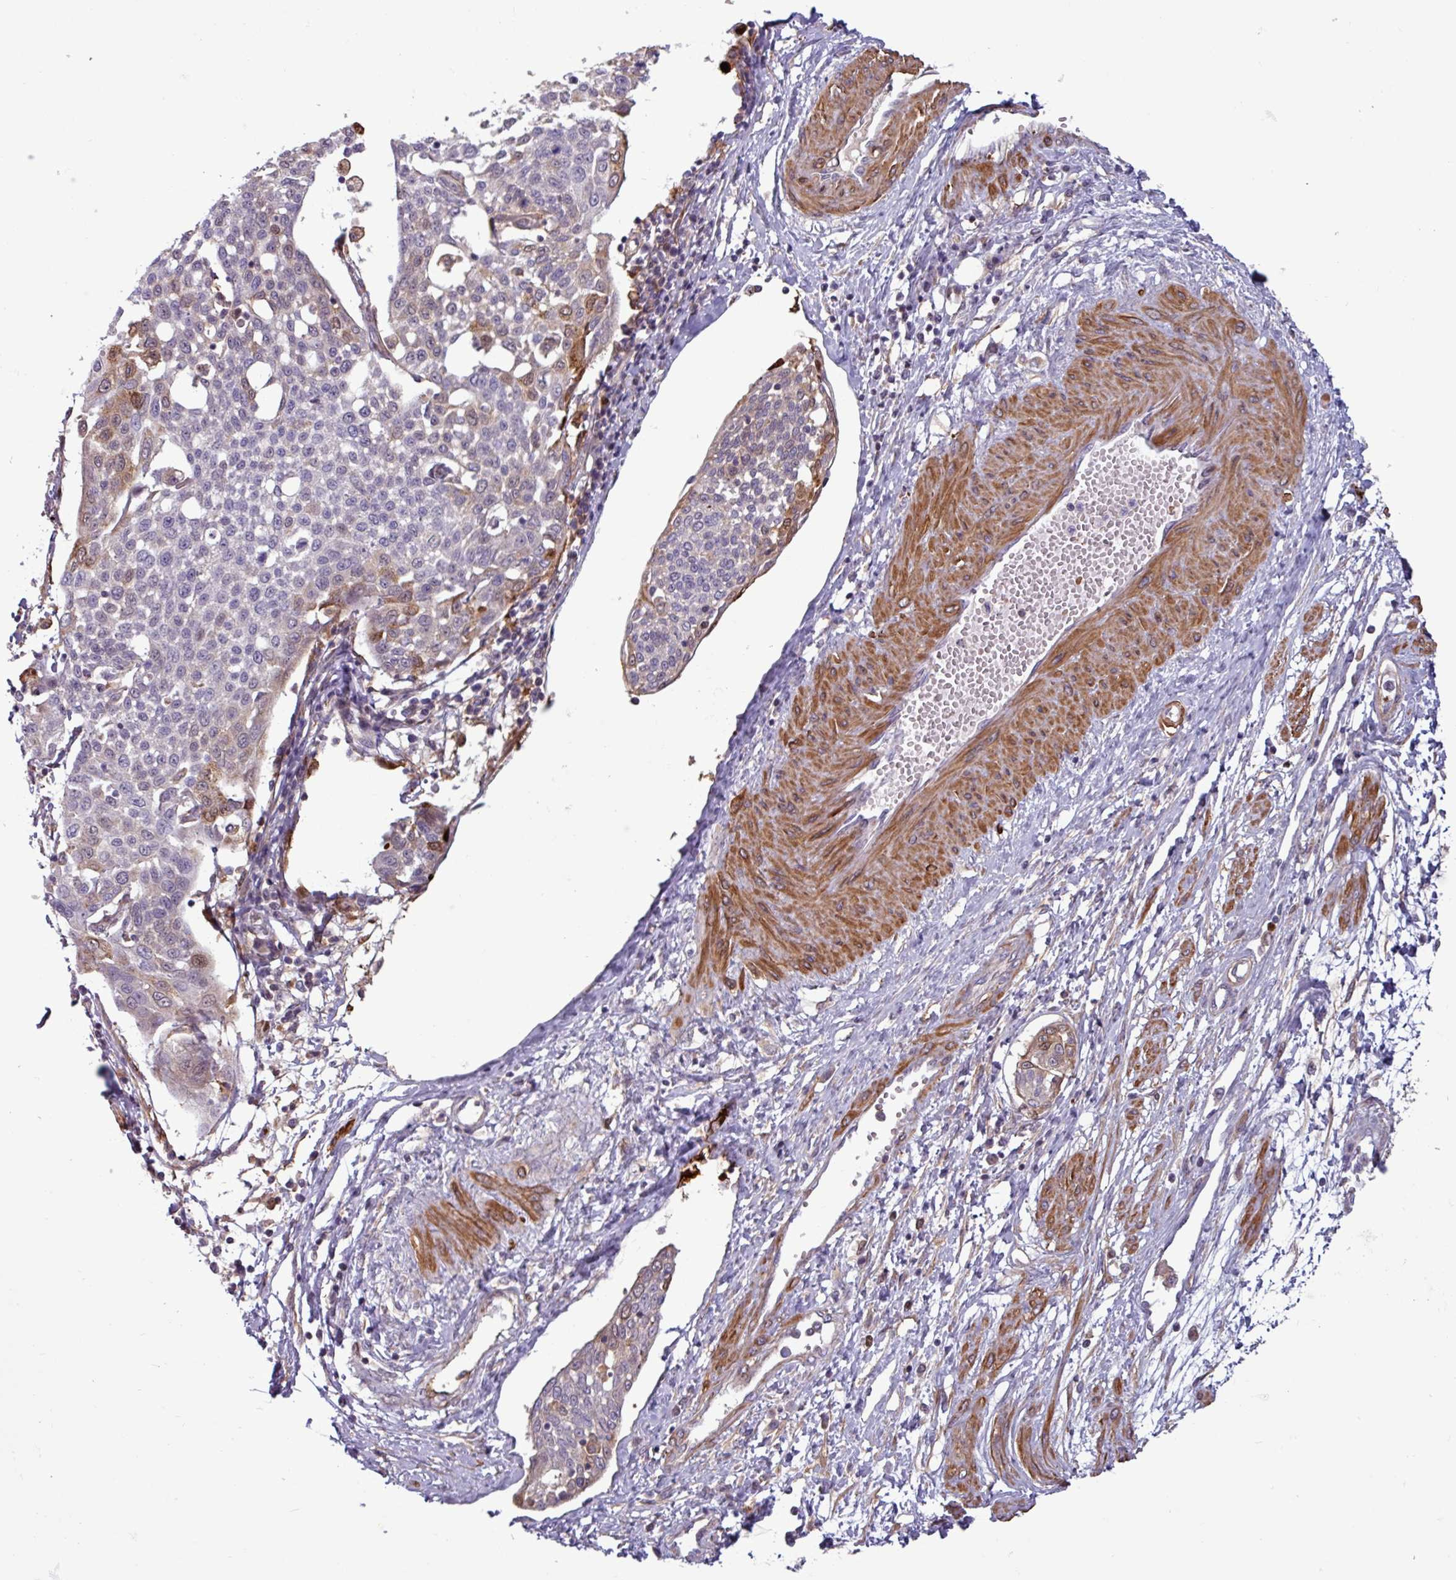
{"staining": {"intensity": "moderate", "quantity": "<25%", "location": "cytoplasmic/membranous"}, "tissue": "cervical cancer", "cell_type": "Tumor cells", "image_type": "cancer", "snomed": [{"axis": "morphology", "description": "Squamous cell carcinoma, NOS"}, {"axis": "topography", "description": "Cervix"}], "caption": "Cervical cancer tissue exhibits moderate cytoplasmic/membranous expression in about <25% of tumor cells", "gene": "PCED1A", "patient": {"sex": "female", "age": 34}}